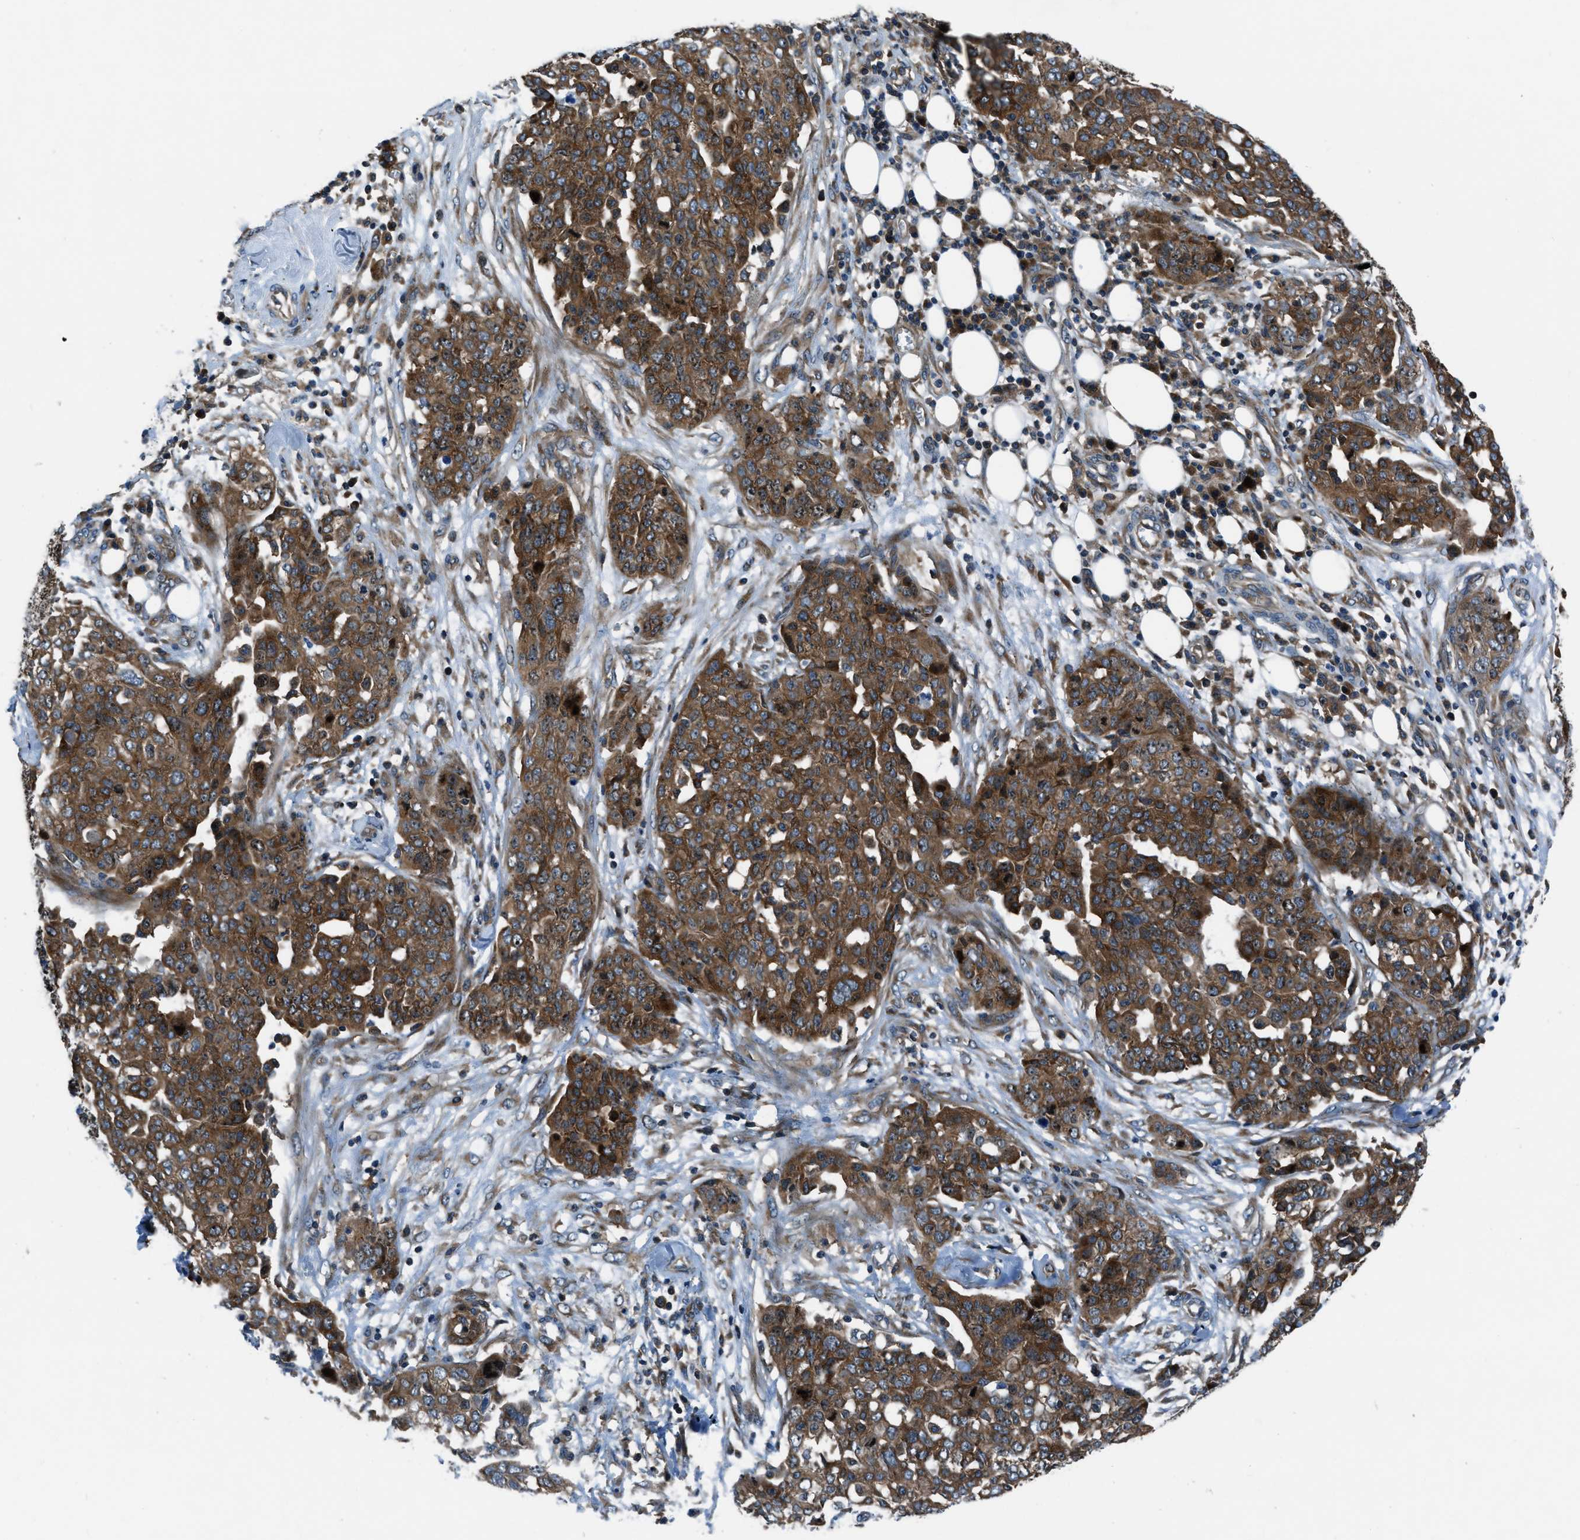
{"staining": {"intensity": "strong", "quantity": ">75%", "location": "cytoplasmic/membranous"}, "tissue": "ovarian cancer", "cell_type": "Tumor cells", "image_type": "cancer", "snomed": [{"axis": "morphology", "description": "Cystadenocarcinoma, serous, NOS"}, {"axis": "topography", "description": "Soft tissue"}, {"axis": "topography", "description": "Ovary"}], "caption": "Immunohistochemical staining of serous cystadenocarcinoma (ovarian) reveals high levels of strong cytoplasmic/membranous positivity in approximately >75% of tumor cells. Nuclei are stained in blue.", "gene": "ARFGAP2", "patient": {"sex": "female", "age": 57}}